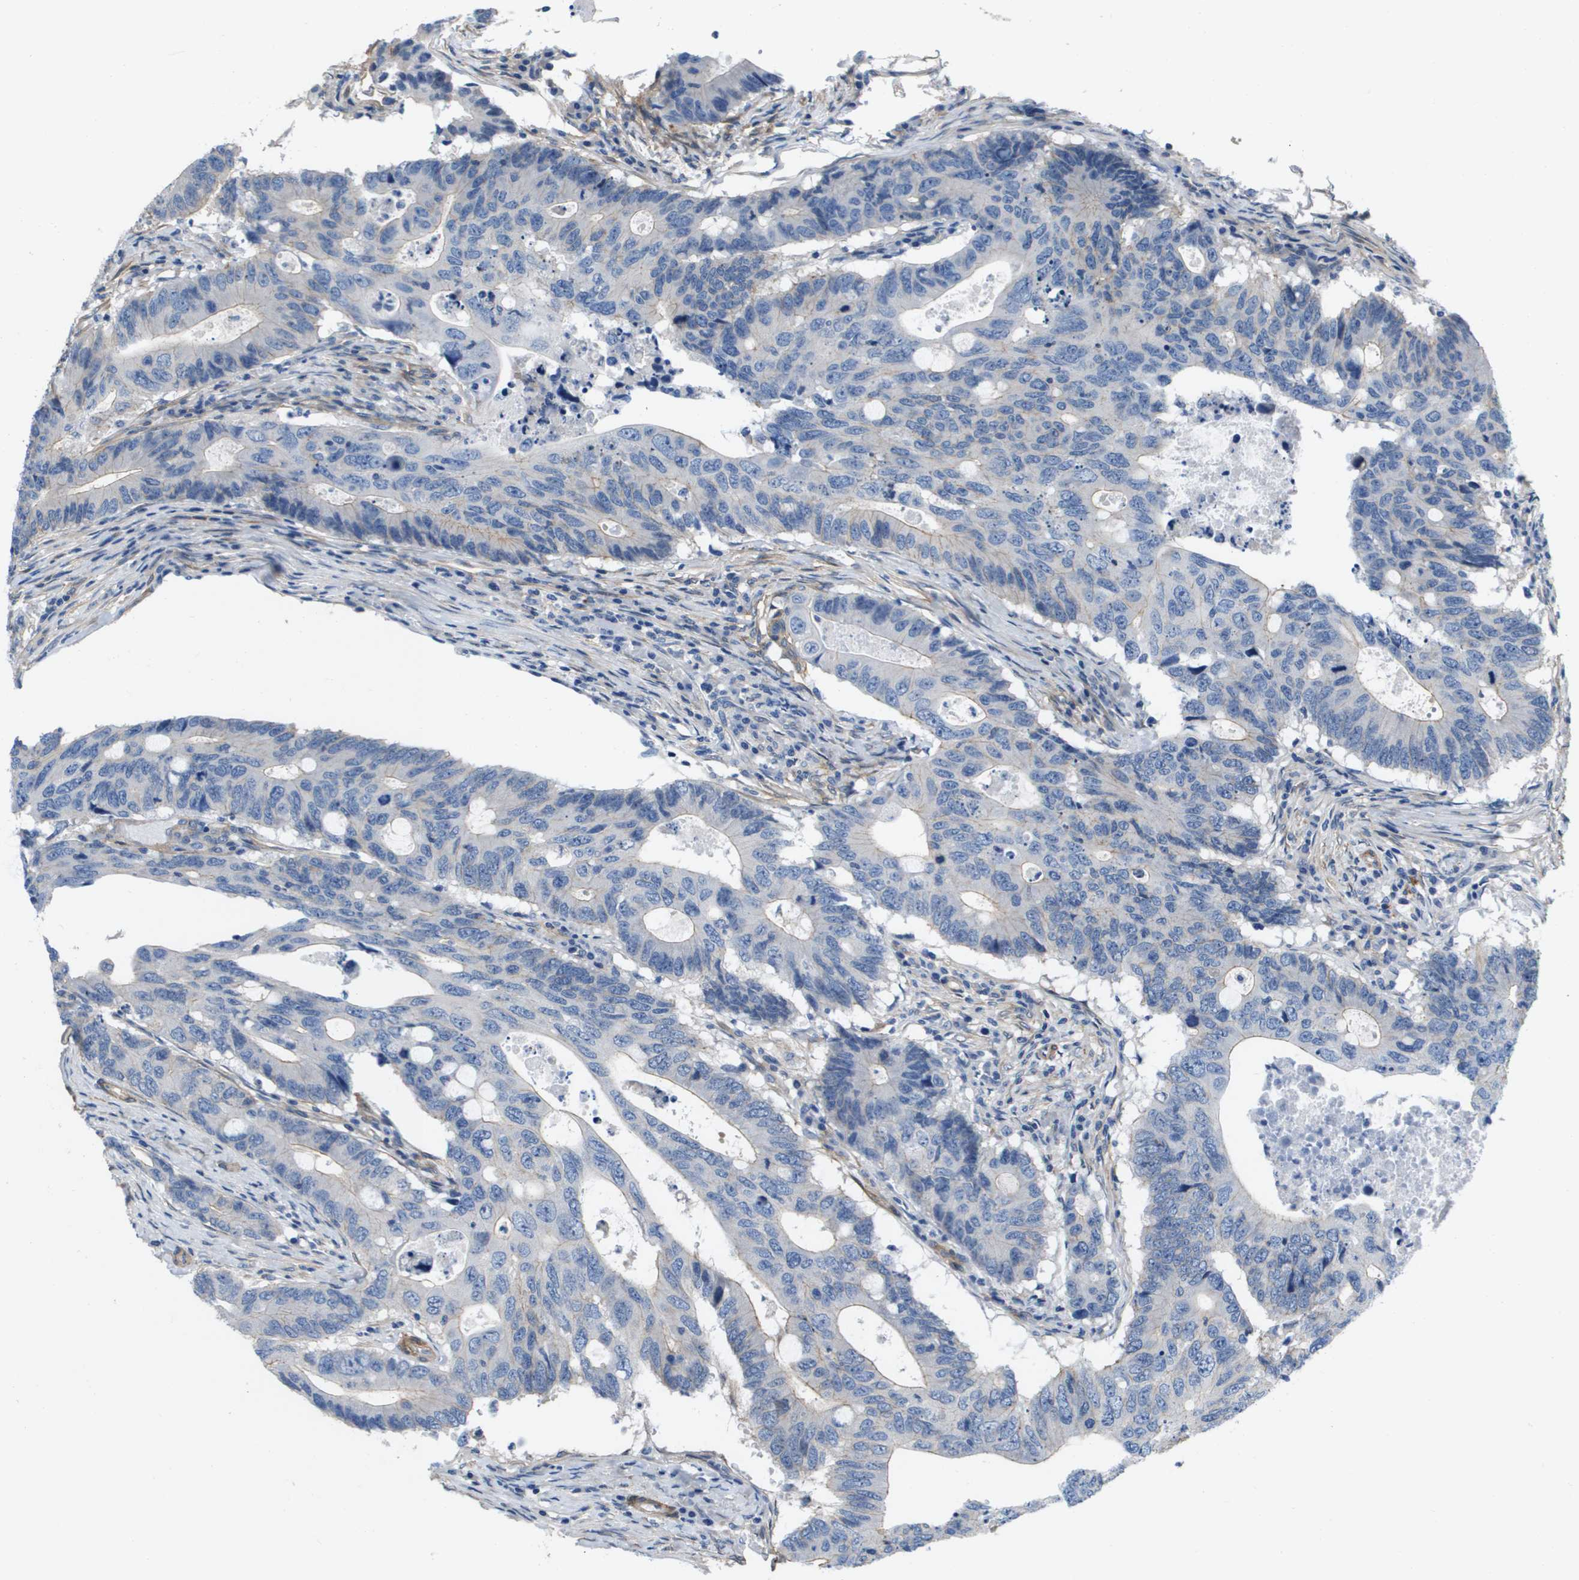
{"staining": {"intensity": "negative", "quantity": "none", "location": "none"}, "tissue": "colorectal cancer", "cell_type": "Tumor cells", "image_type": "cancer", "snomed": [{"axis": "morphology", "description": "Adenocarcinoma, NOS"}, {"axis": "topography", "description": "Colon"}], "caption": "Tumor cells show no significant staining in adenocarcinoma (colorectal). (Stains: DAB (3,3'-diaminobenzidine) immunohistochemistry with hematoxylin counter stain, Microscopy: brightfield microscopy at high magnification).", "gene": "LPP", "patient": {"sex": "male", "age": 71}}